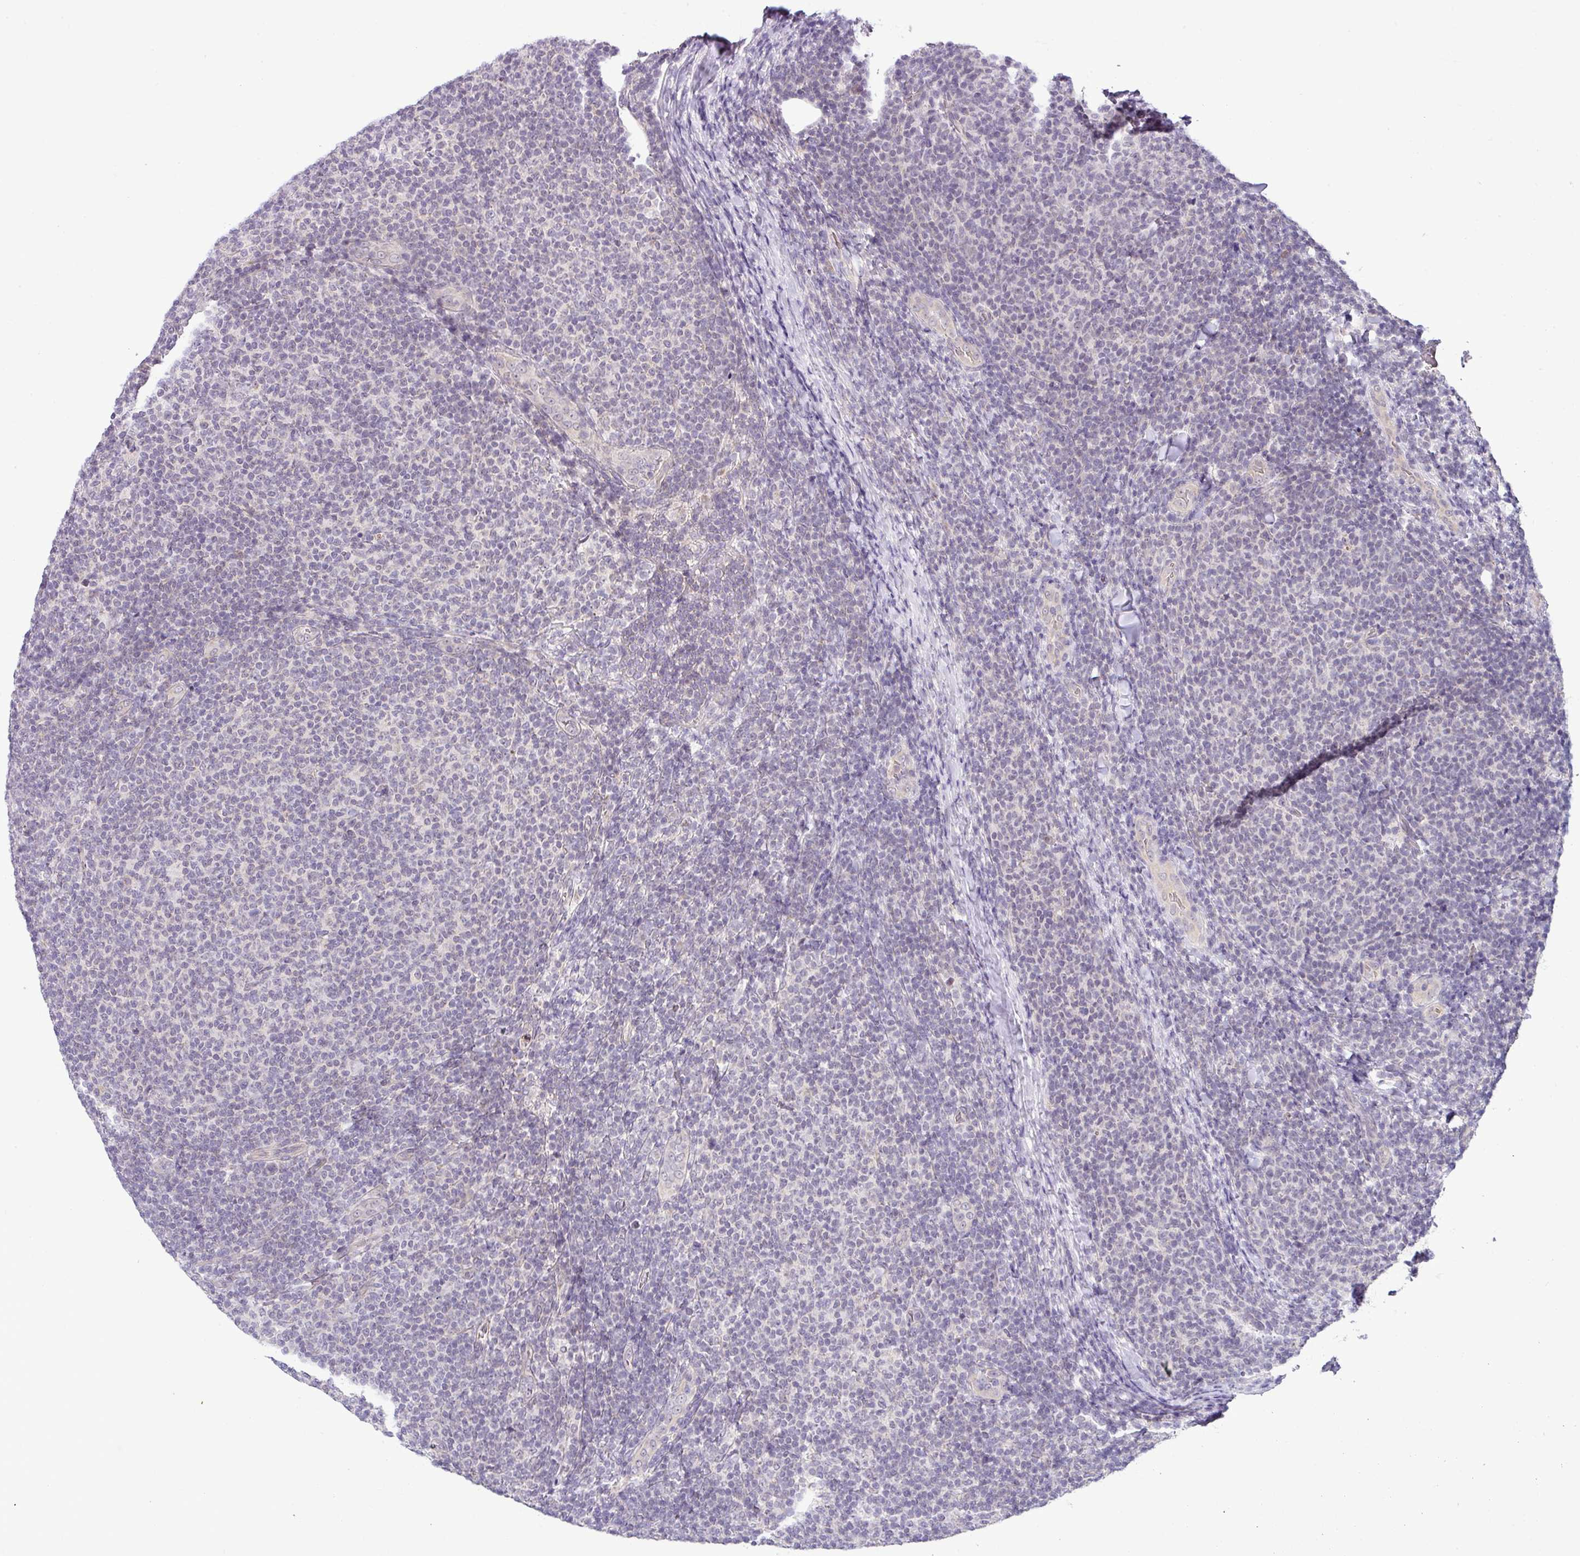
{"staining": {"intensity": "negative", "quantity": "none", "location": "none"}, "tissue": "lymphoma", "cell_type": "Tumor cells", "image_type": "cancer", "snomed": [{"axis": "morphology", "description": "Malignant lymphoma, non-Hodgkin's type, Low grade"}, {"axis": "topography", "description": "Lymph node"}], "caption": "IHC of low-grade malignant lymphoma, non-Hodgkin's type reveals no expression in tumor cells.", "gene": "HBEGF", "patient": {"sex": "male", "age": 66}}